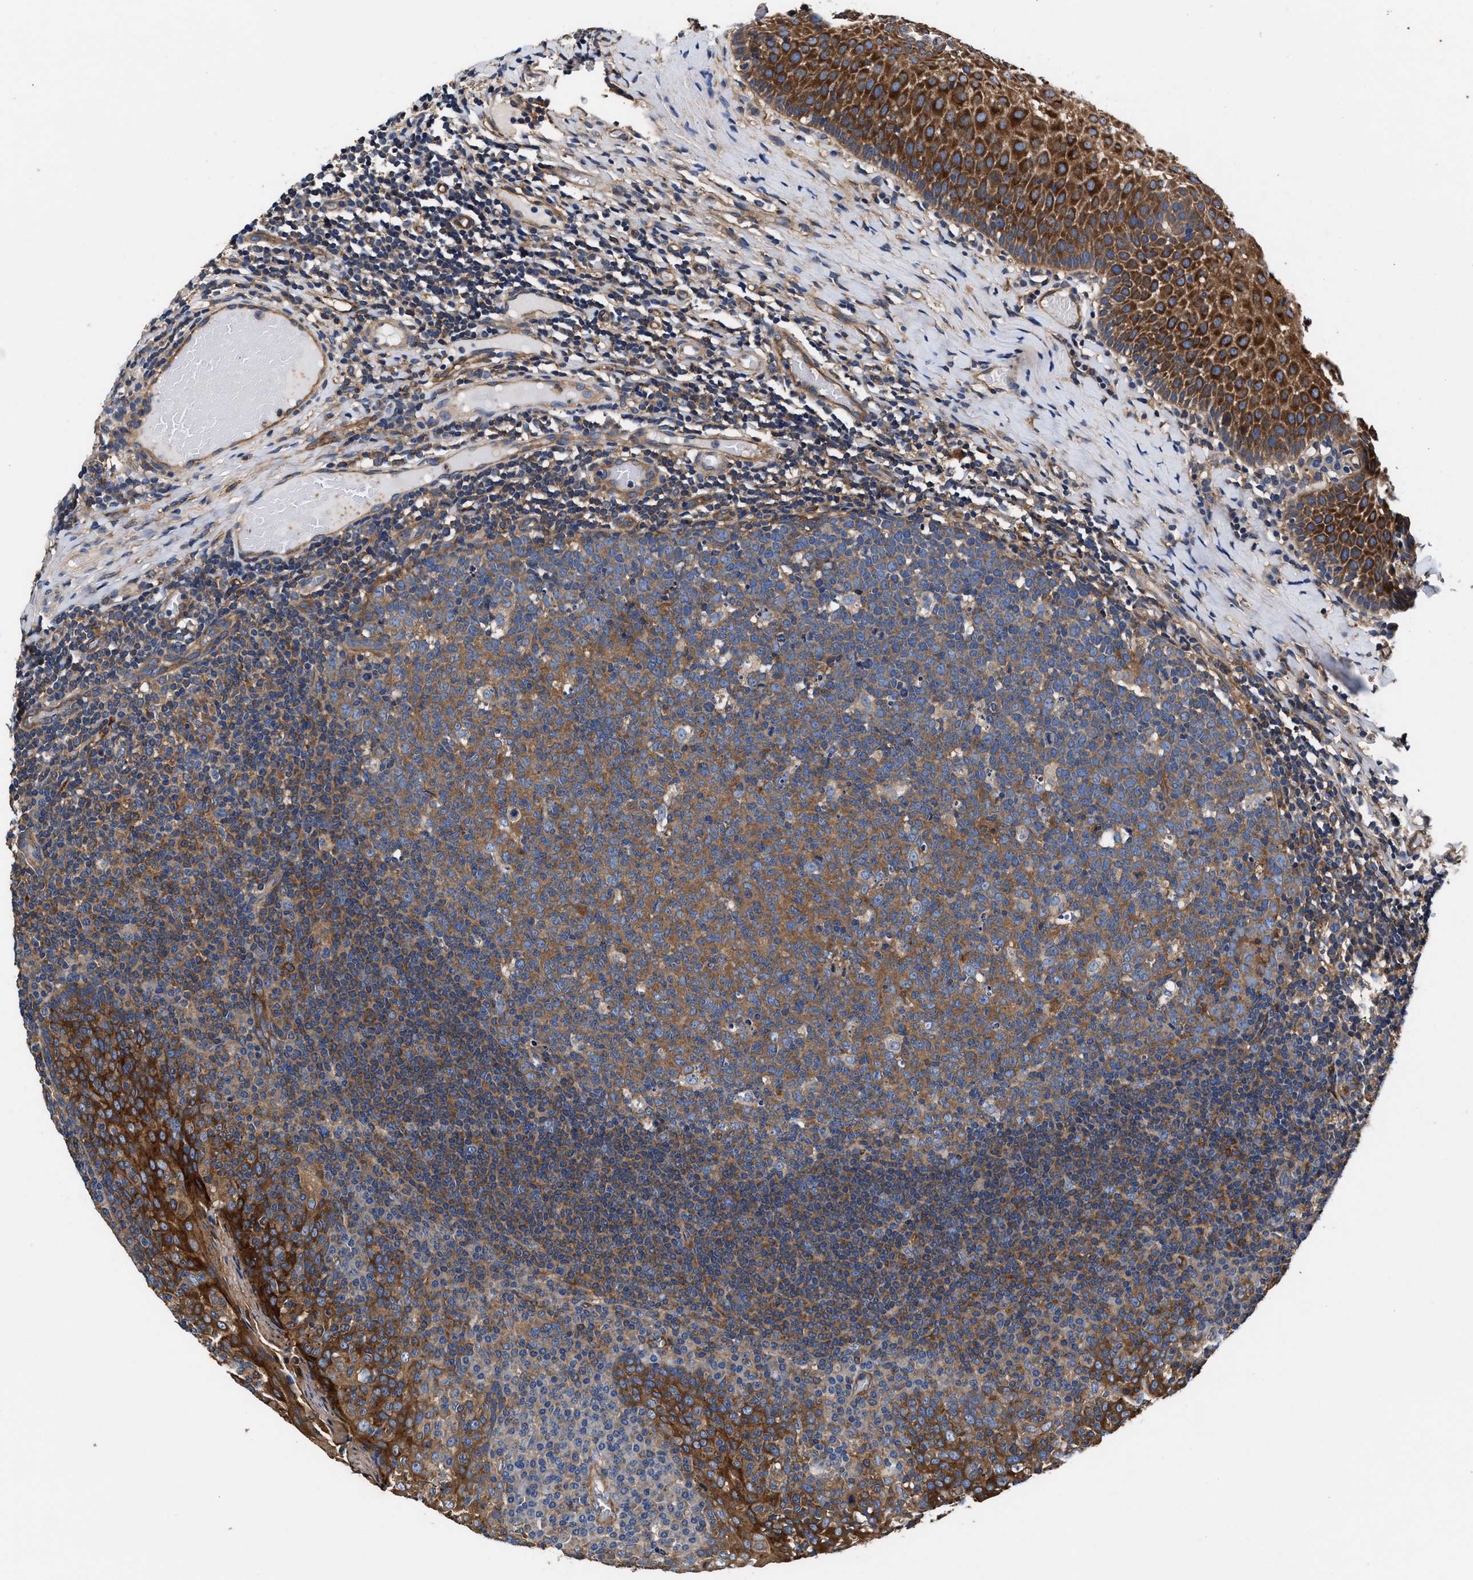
{"staining": {"intensity": "moderate", "quantity": ">75%", "location": "cytoplasmic/membranous"}, "tissue": "tonsil", "cell_type": "Germinal center cells", "image_type": "normal", "snomed": [{"axis": "morphology", "description": "Normal tissue, NOS"}, {"axis": "topography", "description": "Tonsil"}], "caption": "Immunohistochemical staining of benign tonsil demonstrates medium levels of moderate cytoplasmic/membranous positivity in approximately >75% of germinal center cells. (IHC, brightfield microscopy, high magnification).", "gene": "SH3GL1", "patient": {"sex": "female", "age": 19}}